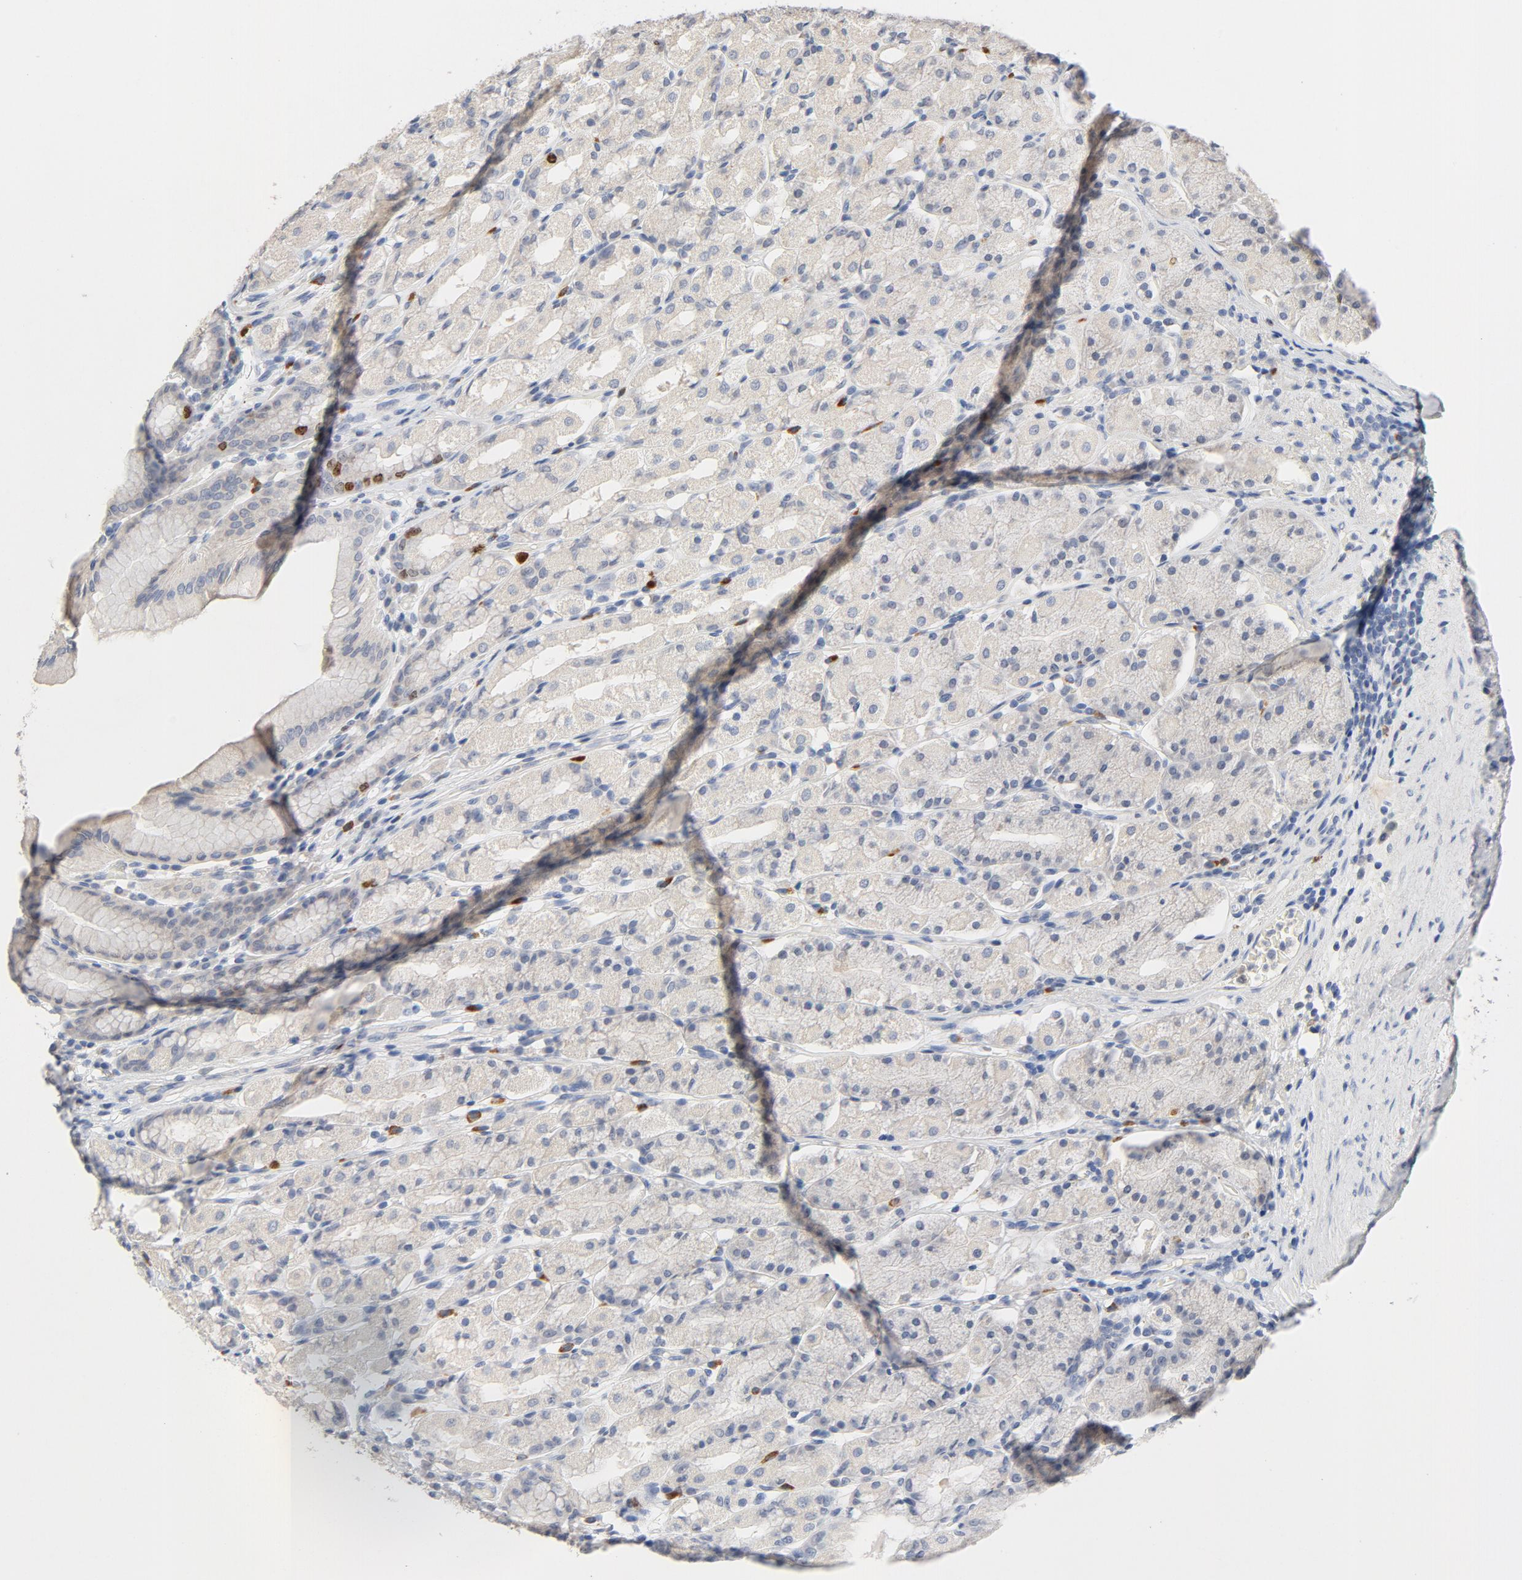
{"staining": {"intensity": "moderate", "quantity": "<25%", "location": "nuclear"}, "tissue": "stomach", "cell_type": "Glandular cells", "image_type": "normal", "snomed": [{"axis": "morphology", "description": "Normal tissue, NOS"}, {"axis": "topography", "description": "Stomach, upper"}], "caption": "Stomach stained with immunohistochemistry (IHC) demonstrates moderate nuclear expression in about <25% of glandular cells. Immunohistochemistry stains the protein of interest in brown and the nuclei are stained blue.", "gene": "BIRC5", "patient": {"sex": "male", "age": 68}}